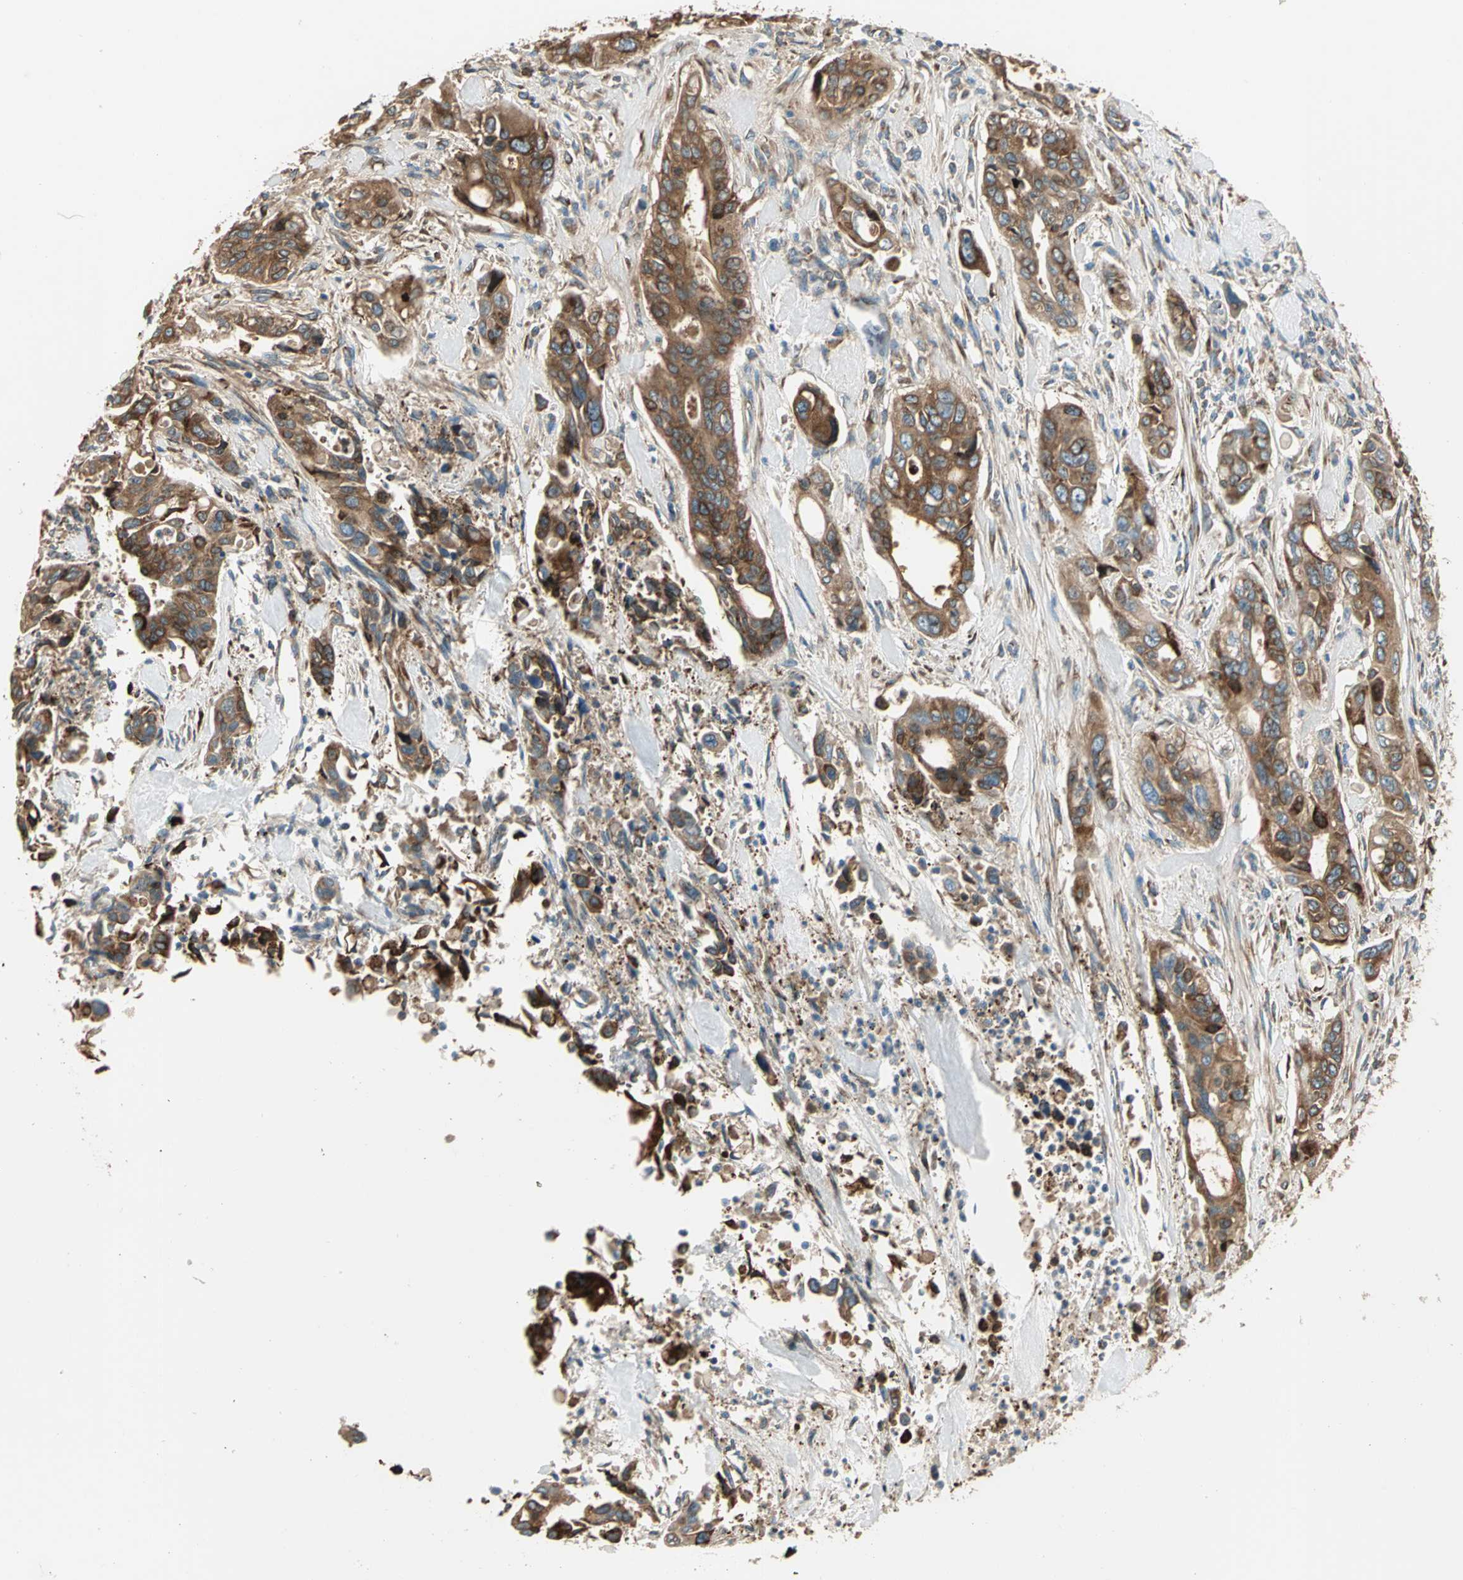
{"staining": {"intensity": "moderate", "quantity": ">75%", "location": "cytoplasmic/membranous"}, "tissue": "pancreatic cancer", "cell_type": "Tumor cells", "image_type": "cancer", "snomed": [{"axis": "morphology", "description": "Adenocarcinoma, NOS"}, {"axis": "topography", "description": "Pancreas"}], "caption": "A photomicrograph showing moderate cytoplasmic/membranous expression in about >75% of tumor cells in pancreatic cancer (adenocarcinoma), as visualized by brown immunohistochemical staining.", "gene": "PDIA4", "patient": {"sex": "male", "age": 77}}